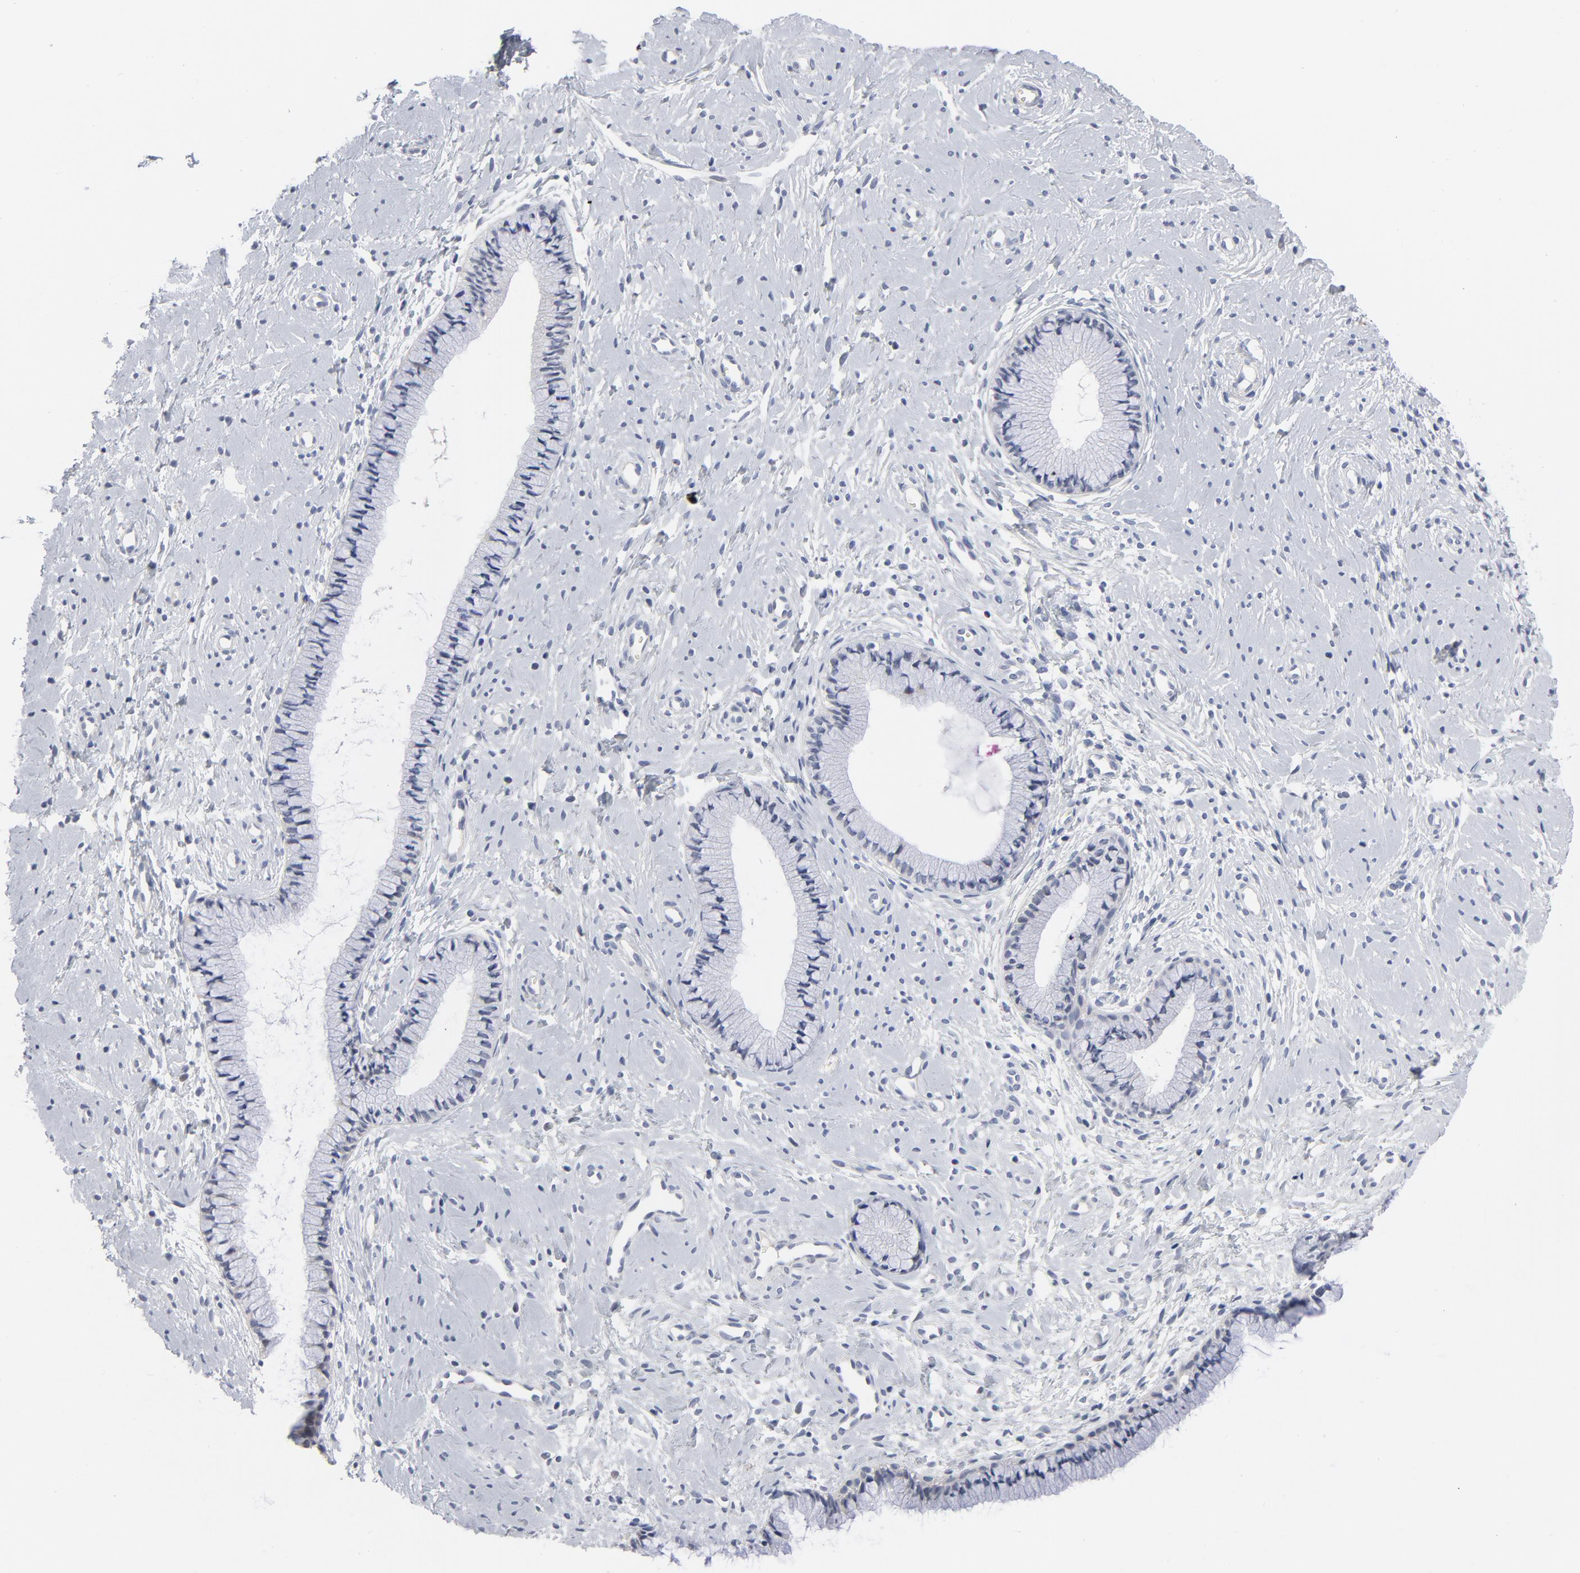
{"staining": {"intensity": "negative", "quantity": "none", "location": "none"}, "tissue": "cervix", "cell_type": "Glandular cells", "image_type": "normal", "snomed": [{"axis": "morphology", "description": "Normal tissue, NOS"}, {"axis": "topography", "description": "Cervix"}], "caption": "A micrograph of human cervix is negative for staining in glandular cells. Brightfield microscopy of immunohistochemistry (IHC) stained with DAB (3,3'-diaminobenzidine) (brown) and hematoxylin (blue), captured at high magnification.", "gene": "KCNK13", "patient": {"sex": "female", "age": 46}}